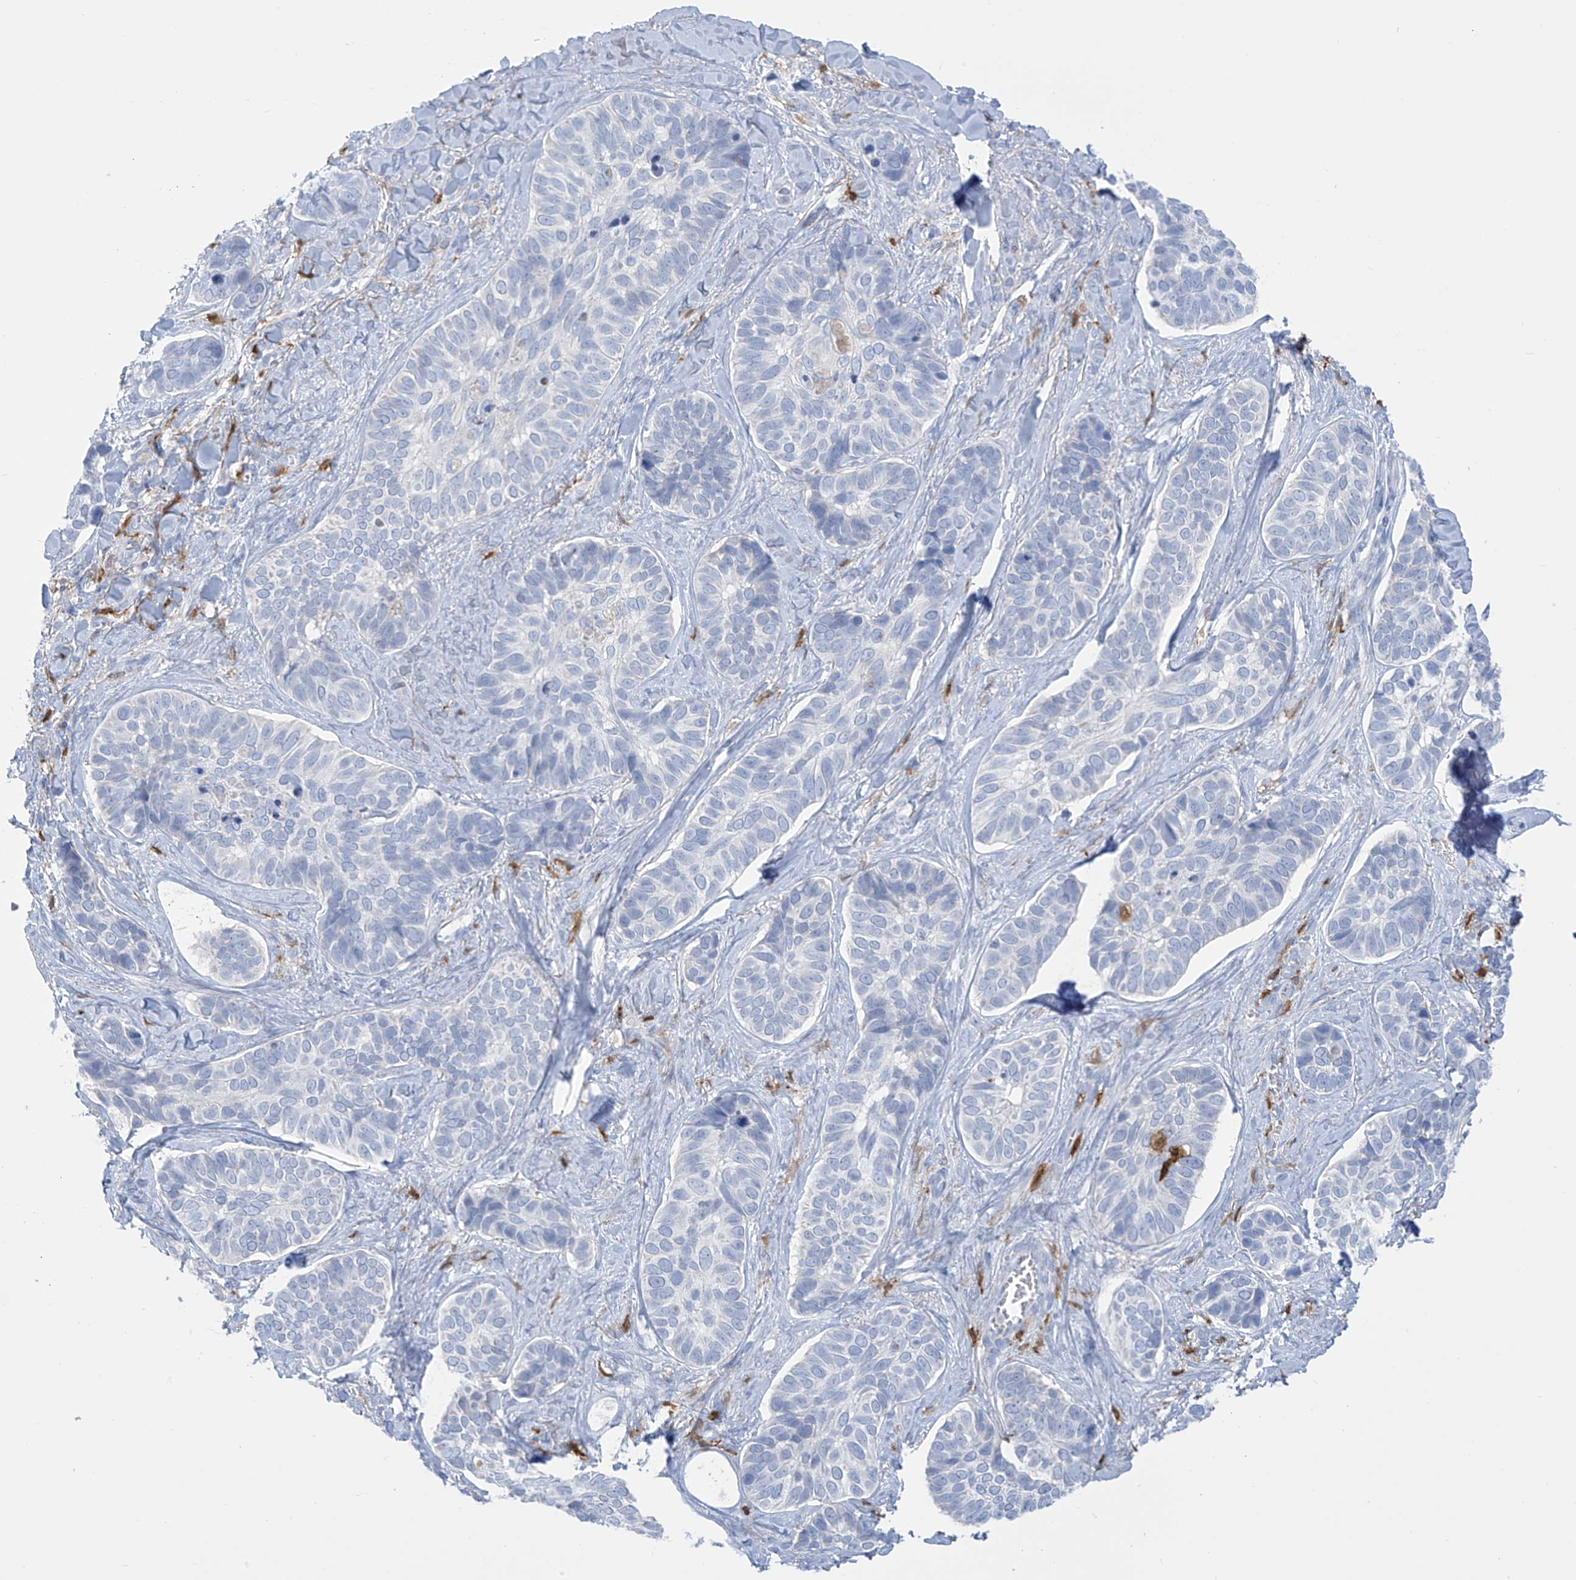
{"staining": {"intensity": "negative", "quantity": "none", "location": "none"}, "tissue": "skin cancer", "cell_type": "Tumor cells", "image_type": "cancer", "snomed": [{"axis": "morphology", "description": "Basal cell carcinoma"}, {"axis": "topography", "description": "Skin"}], "caption": "An IHC micrograph of skin cancer (basal cell carcinoma) is shown. There is no staining in tumor cells of skin cancer (basal cell carcinoma).", "gene": "TRMT2B", "patient": {"sex": "male", "age": 62}}